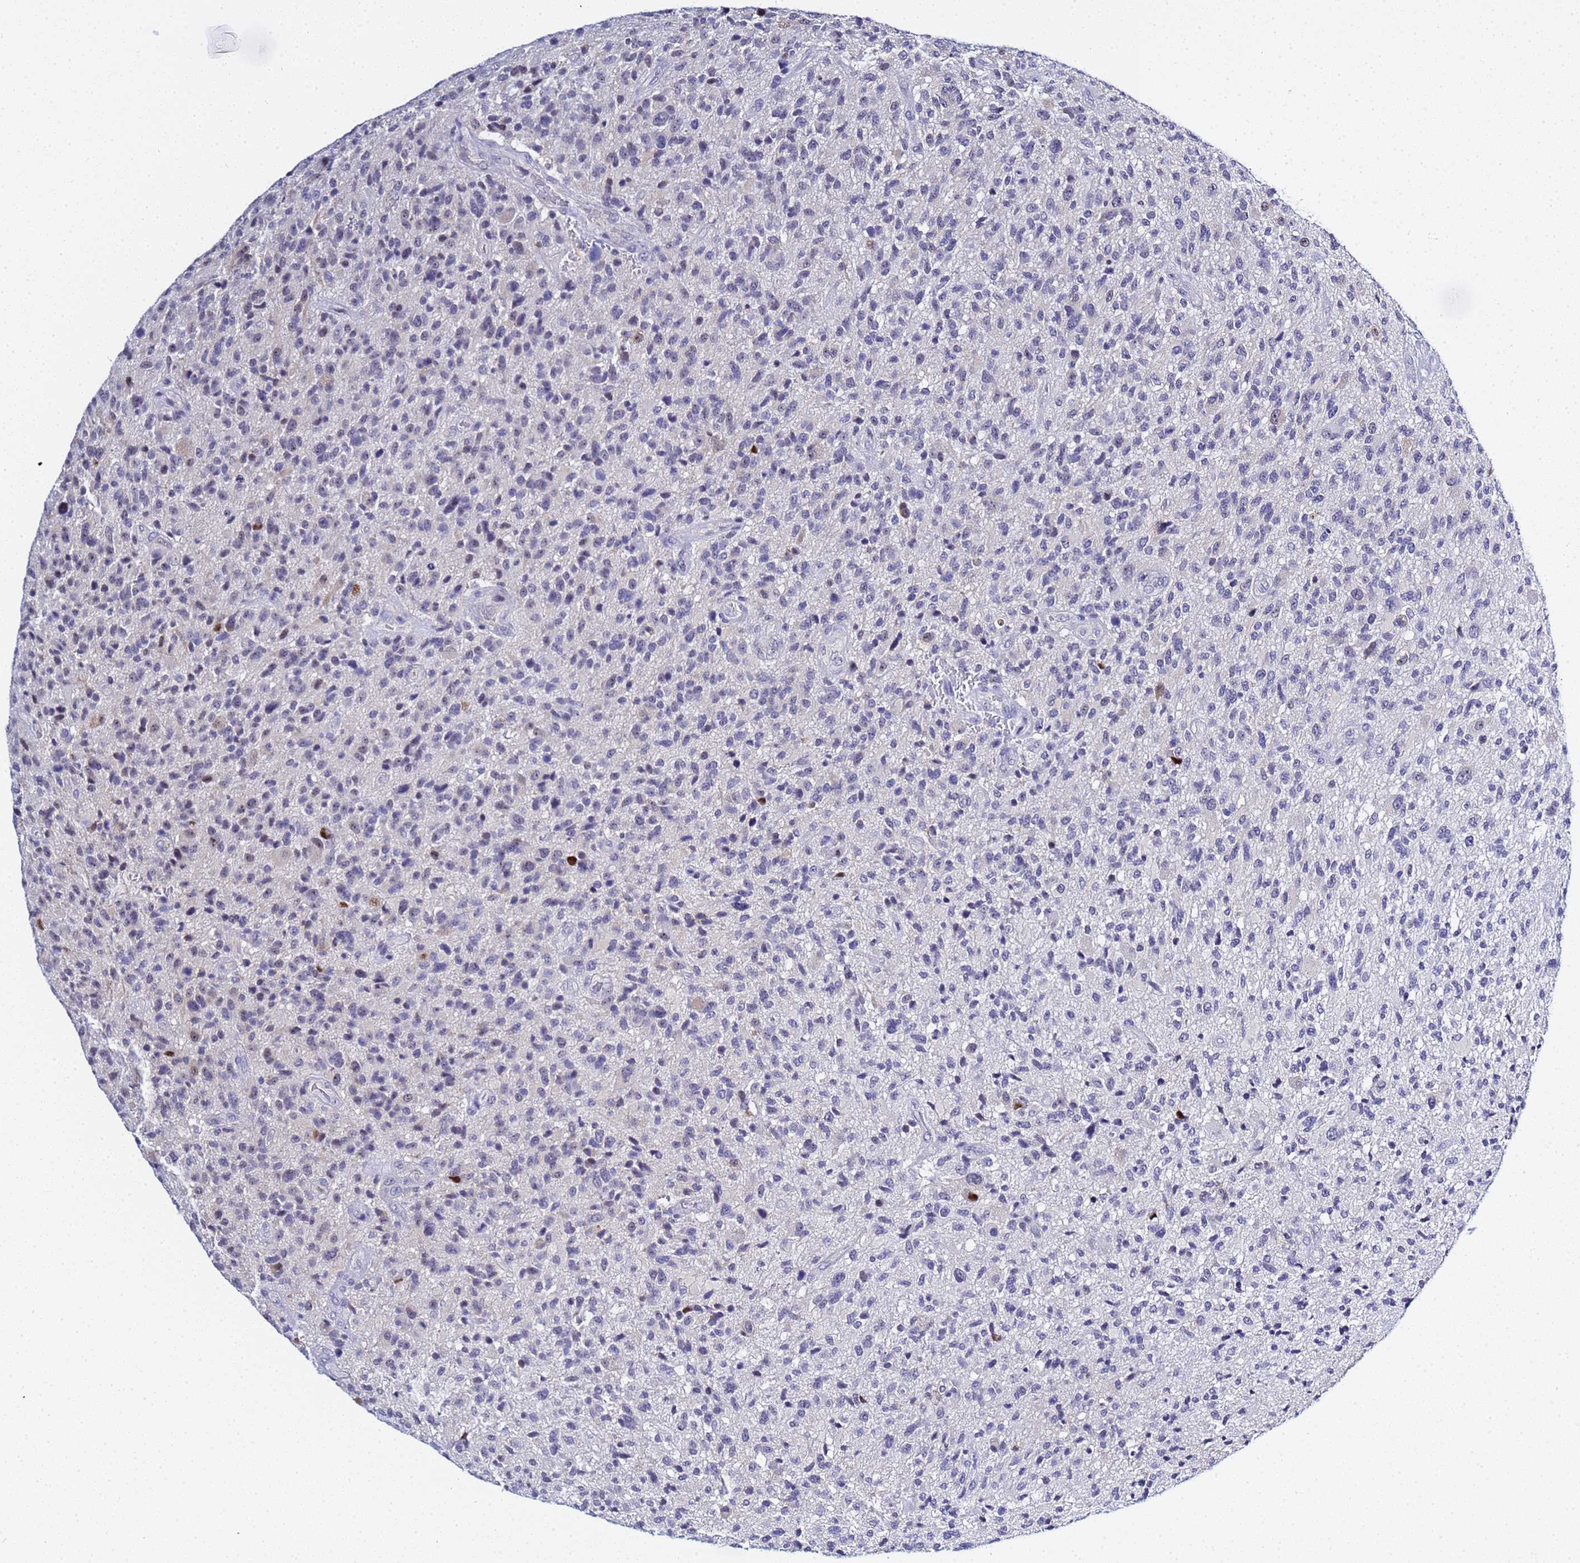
{"staining": {"intensity": "negative", "quantity": "none", "location": "none"}, "tissue": "glioma", "cell_type": "Tumor cells", "image_type": "cancer", "snomed": [{"axis": "morphology", "description": "Glioma, malignant, High grade"}, {"axis": "topography", "description": "Brain"}], "caption": "Immunohistochemical staining of human glioma reveals no significant staining in tumor cells.", "gene": "ACTL6B", "patient": {"sex": "male", "age": 47}}